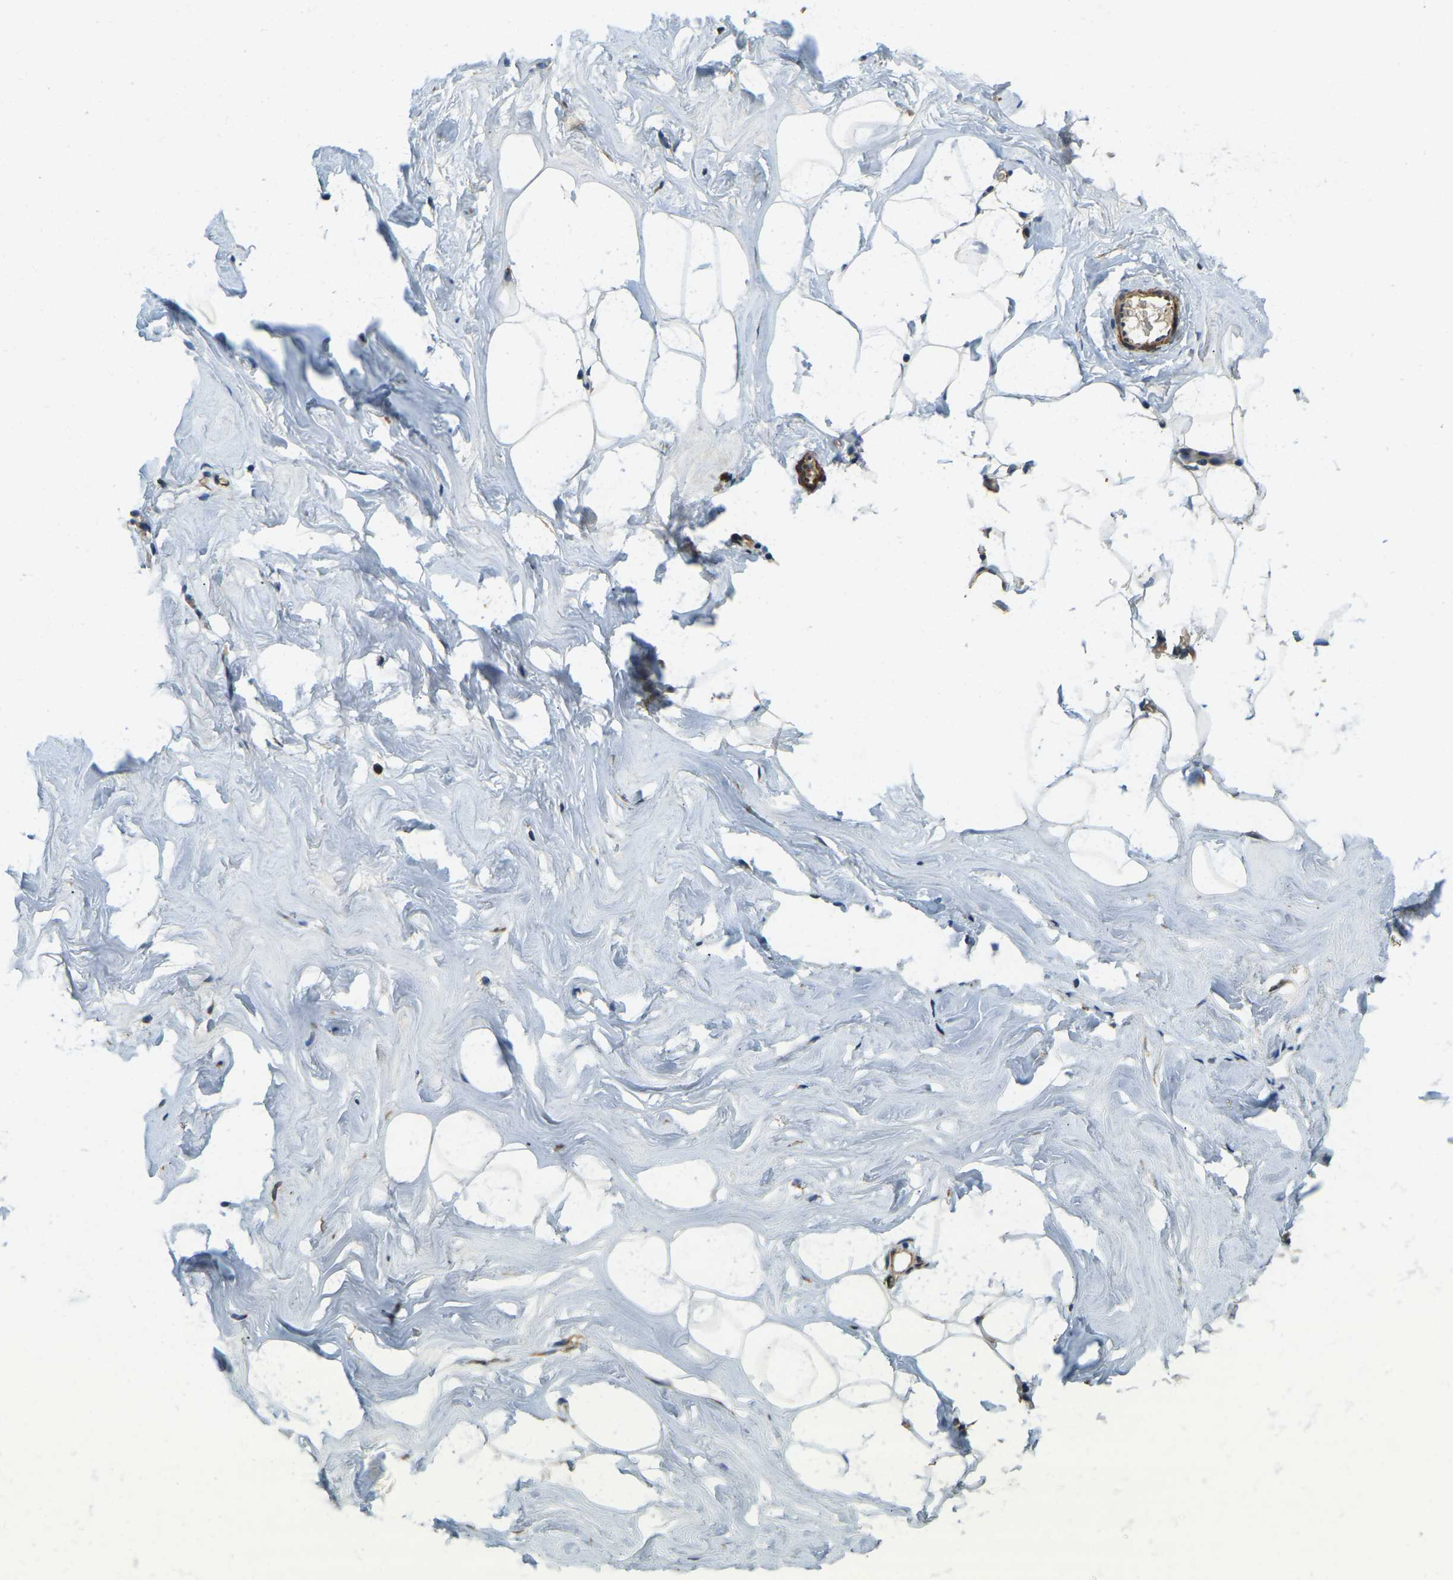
{"staining": {"intensity": "weak", "quantity": ">75%", "location": "cytoplasmic/membranous"}, "tissue": "adipose tissue", "cell_type": "Adipocytes", "image_type": "normal", "snomed": [{"axis": "morphology", "description": "Normal tissue, NOS"}, {"axis": "morphology", "description": "Fibrosis, NOS"}, {"axis": "topography", "description": "Breast"}, {"axis": "topography", "description": "Adipose tissue"}], "caption": "Approximately >75% of adipocytes in unremarkable human adipose tissue show weak cytoplasmic/membranous protein positivity as visualized by brown immunohistochemical staining.", "gene": "ERGIC1", "patient": {"sex": "female", "age": 39}}